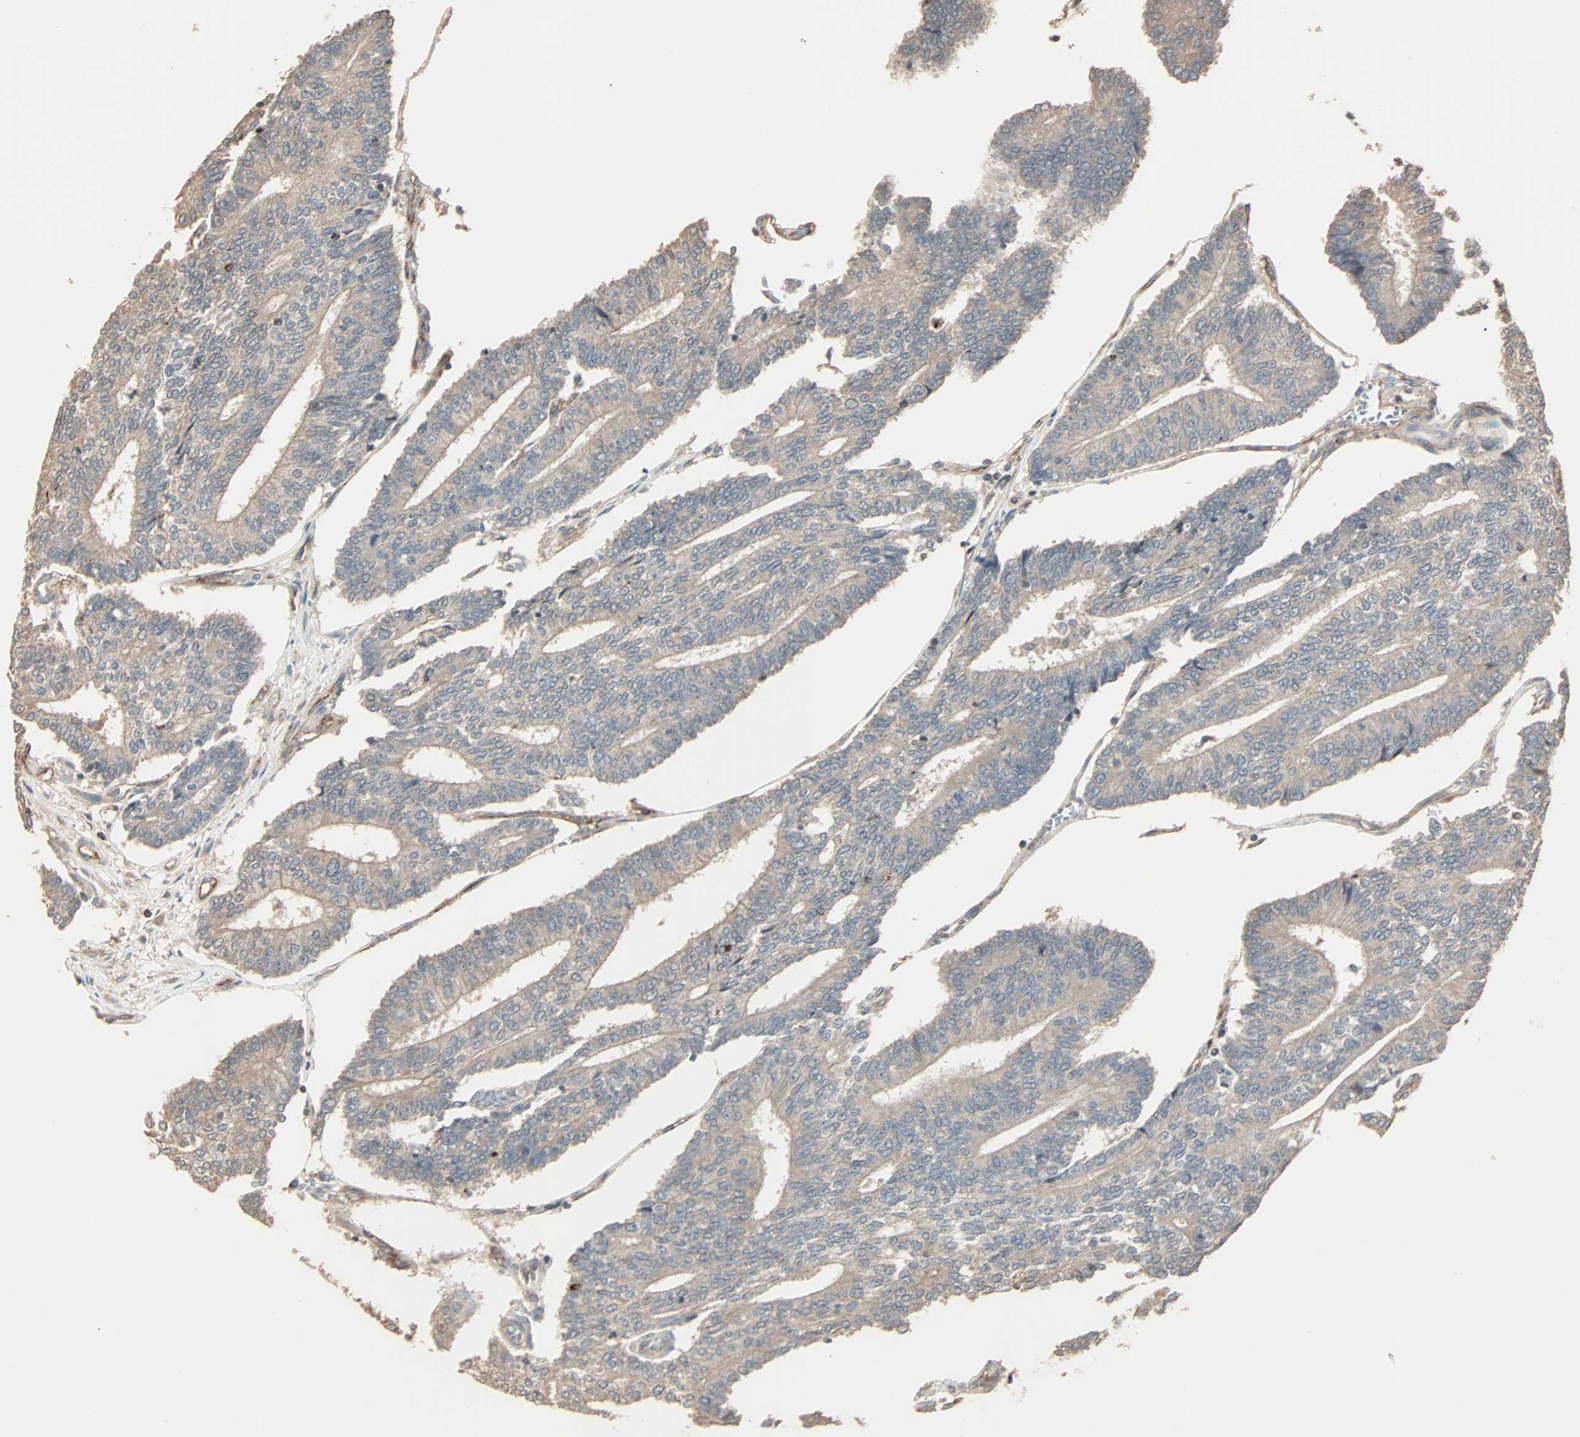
{"staining": {"intensity": "weak", "quantity": ">75%", "location": "cytoplasmic/membranous"}, "tissue": "prostate cancer", "cell_type": "Tumor cells", "image_type": "cancer", "snomed": [{"axis": "morphology", "description": "Adenocarcinoma, High grade"}, {"axis": "topography", "description": "Prostate"}], "caption": "Prostate cancer stained for a protein reveals weak cytoplasmic/membranous positivity in tumor cells.", "gene": "CALCRL", "patient": {"sex": "male", "age": 55}}